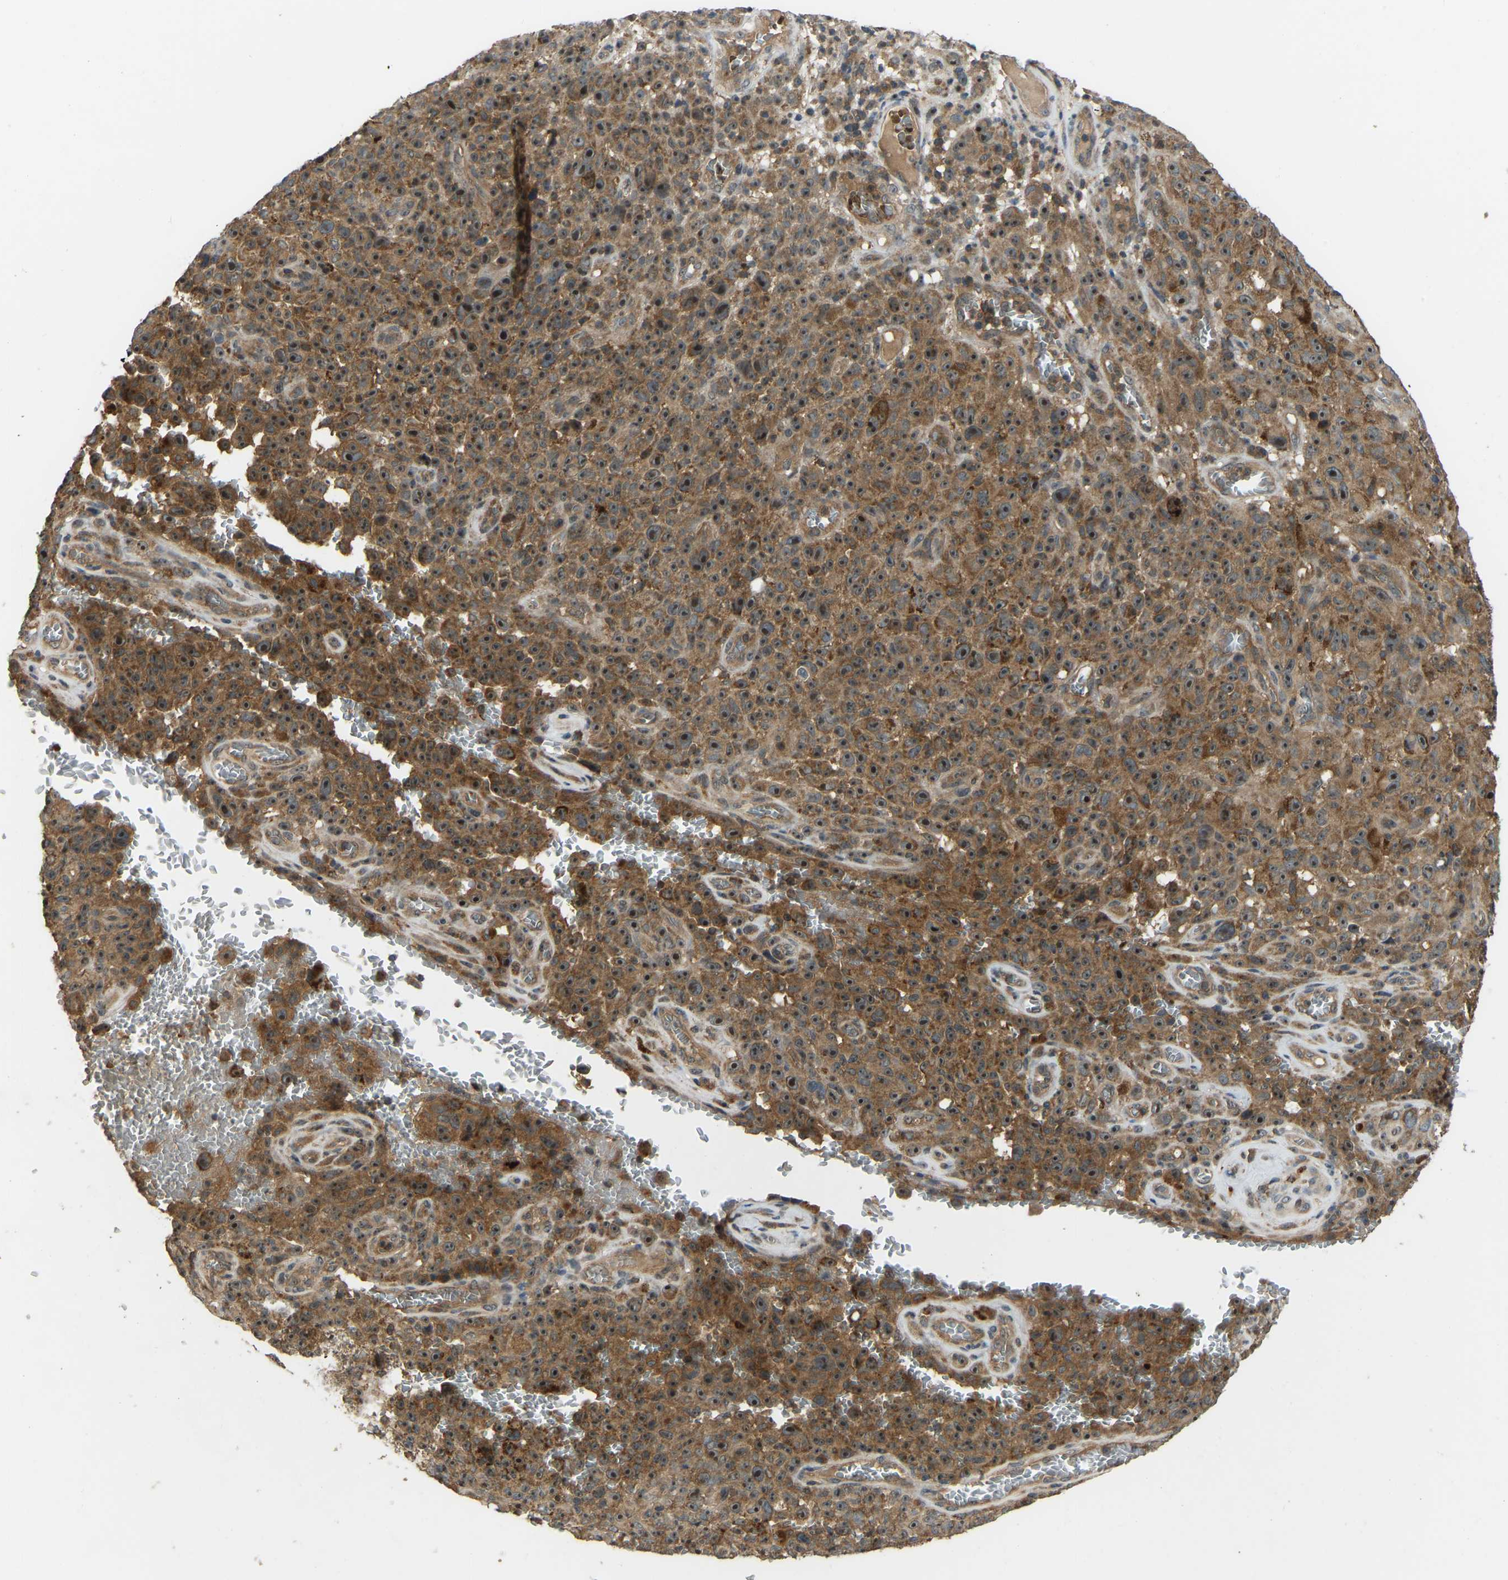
{"staining": {"intensity": "moderate", "quantity": ">75%", "location": "cytoplasmic/membranous"}, "tissue": "melanoma", "cell_type": "Tumor cells", "image_type": "cancer", "snomed": [{"axis": "morphology", "description": "Malignant melanoma, NOS"}, {"axis": "topography", "description": "Skin"}], "caption": "A medium amount of moderate cytoplasmic/membranous staining is present in approximately >75% of tumor cells in melanoma tissue.", "gene": "ZNF71", "patient": {"sex": "female", "age": 82}}